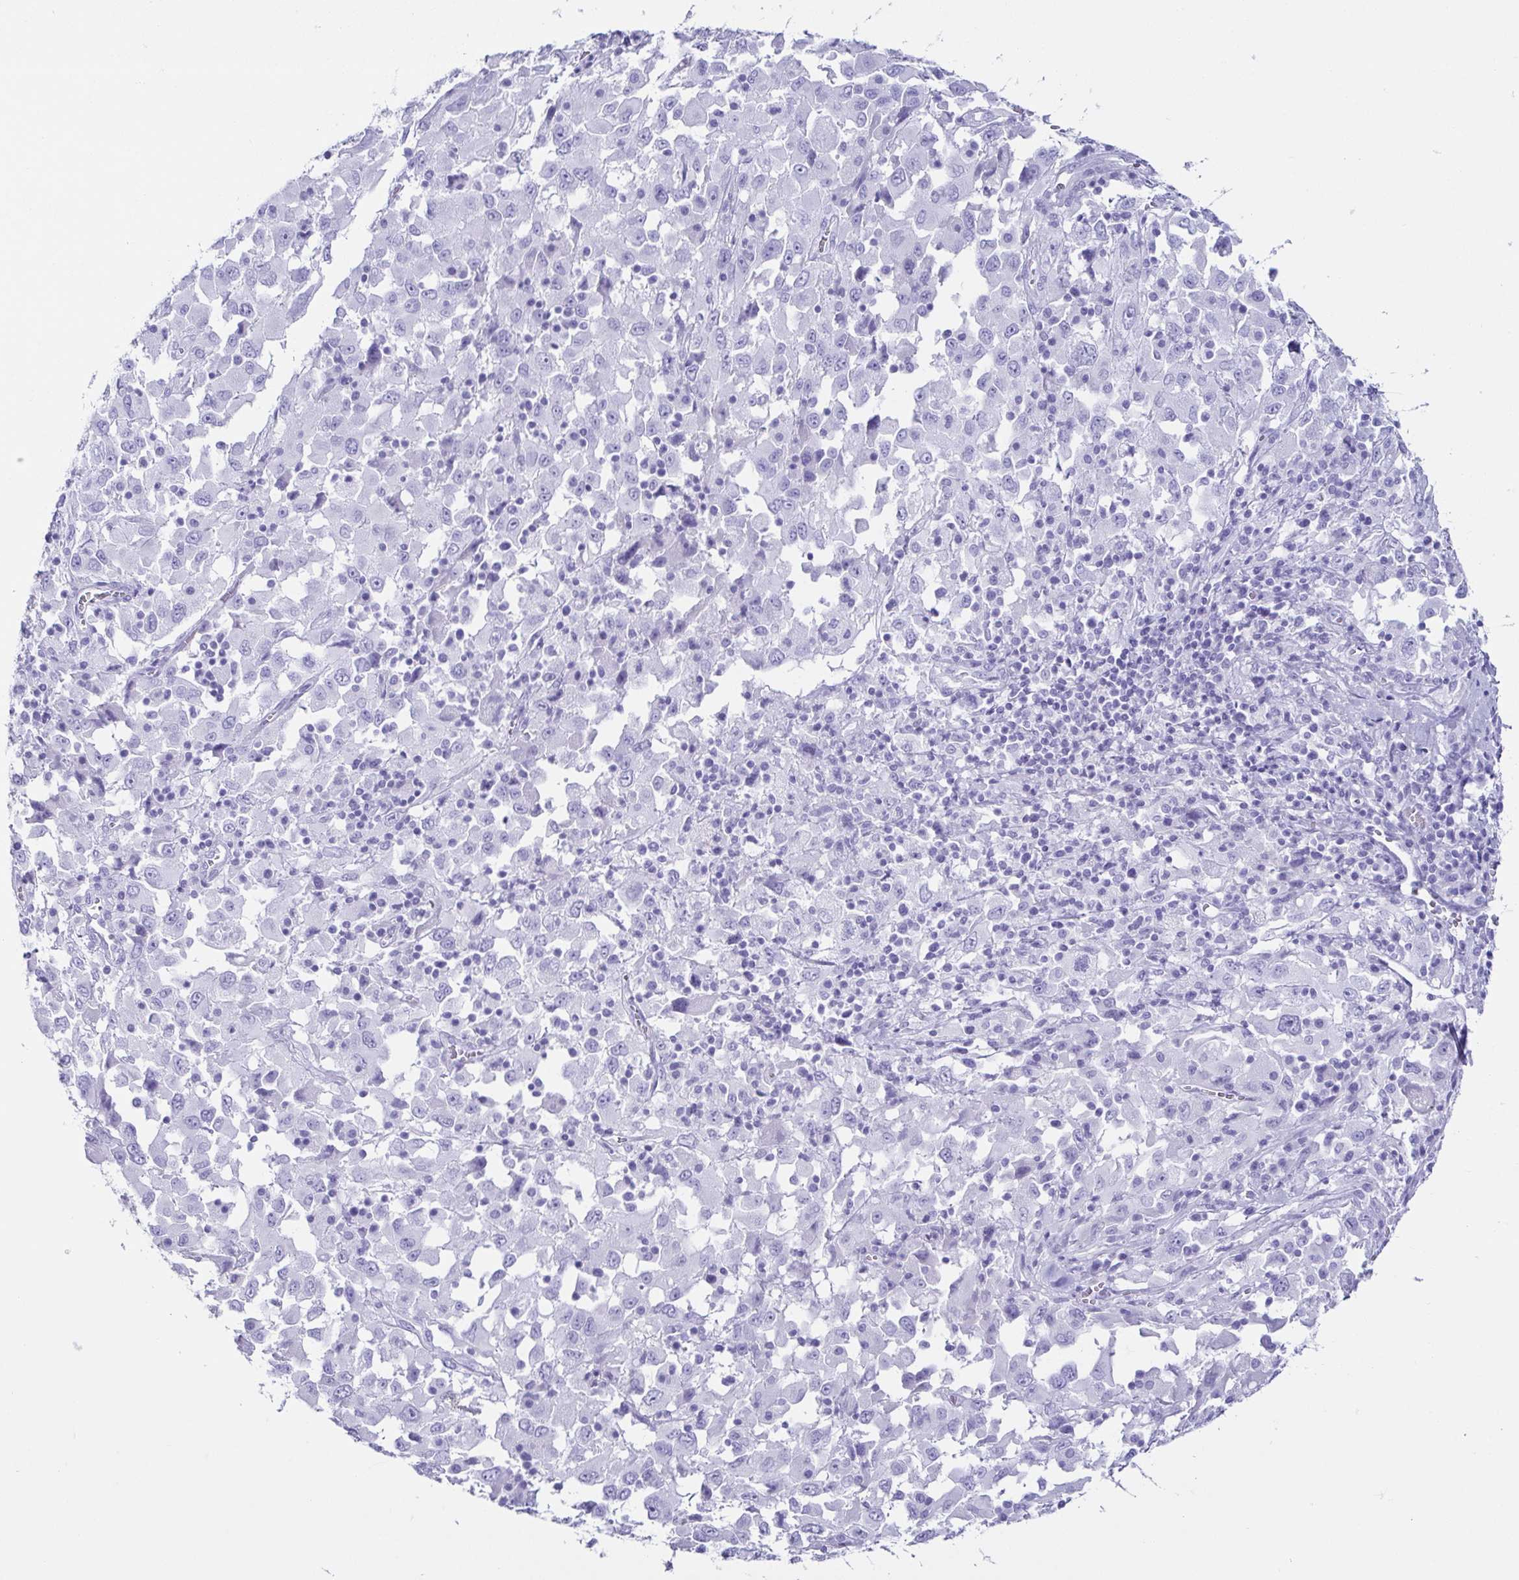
{"staining": {"intensity": "negative", "quantity": "none", "location": "none"}, "tissue": "melanoma", "cell_type": "Tumor cells", "image_type": "cancer", "snomed": [{"axis": "morphology", "description": "Malignant melanoma, Metastatic site"}, {"axis": "topography", "description": "Soft tissue"}], "caption": "Immunohistochemistry (IHC) of human malignant melanoma (metastatic site) shows no staining in tumor cells.", "gene": "CD164L2", "patient": {"sex": "male", "age": 50}}